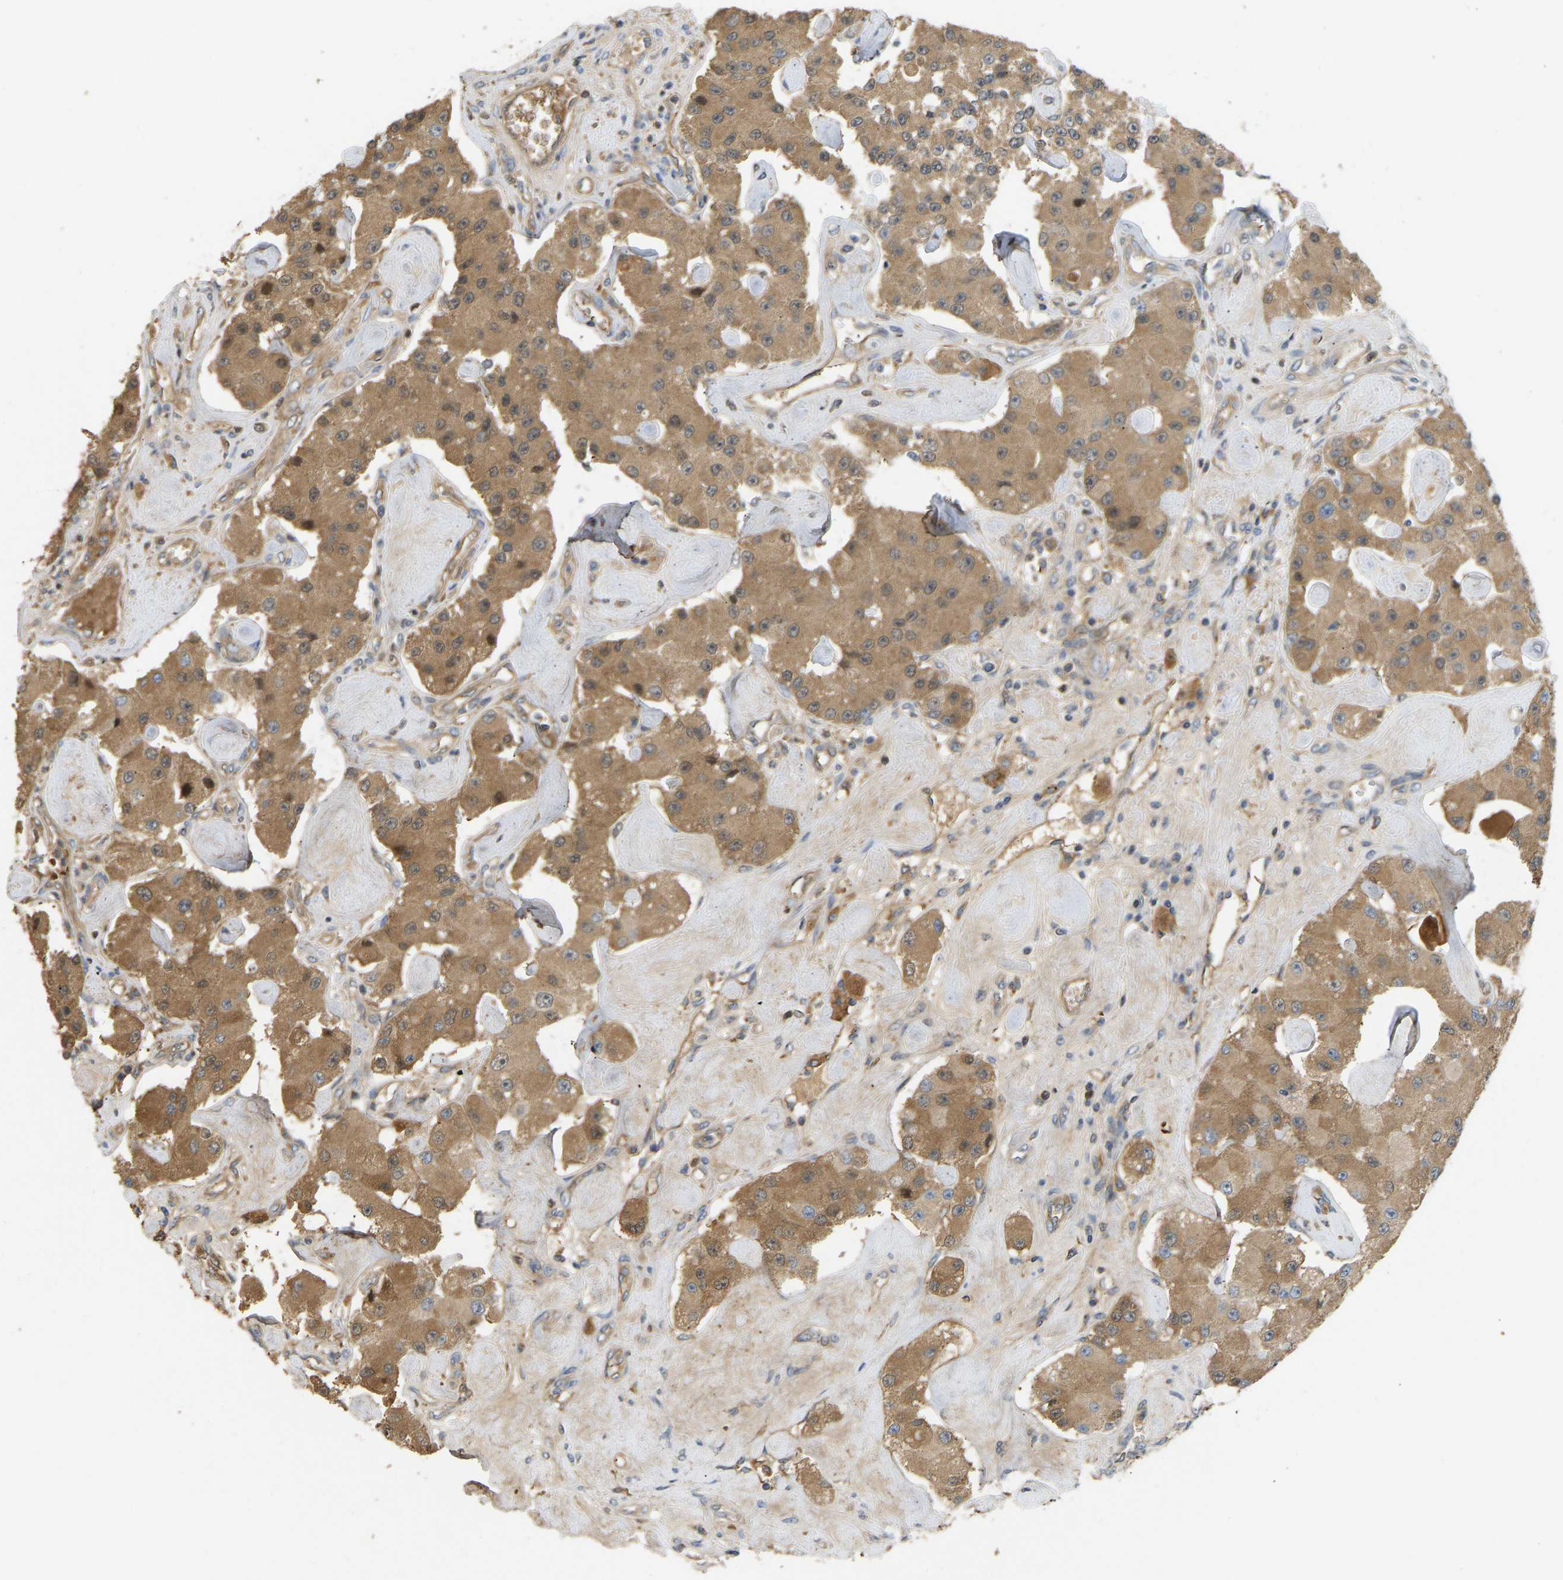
{"staining": {"intensity": "moderate", "quantity": ">75%", "location": "cytoplasmic/membranous"}, "tissue": "carcinoid", "cell_type": "Tumor cells", "image_type": "cancer", "snomed": [{"axis": "morphology", "description": "Carcinoid, malignant, NOS"}, {"axis": "topography", "description": "Pancreas"}], "caption": "DAB immunohistochemical staining of human carcinoid displays moderate cytoplasmic/membranous protein staining in approximately >75% of tumor cells. Nuclei are stained in blue.", "gene": "VCPKMT", "patient": {"sex": "male", "age": 41}}